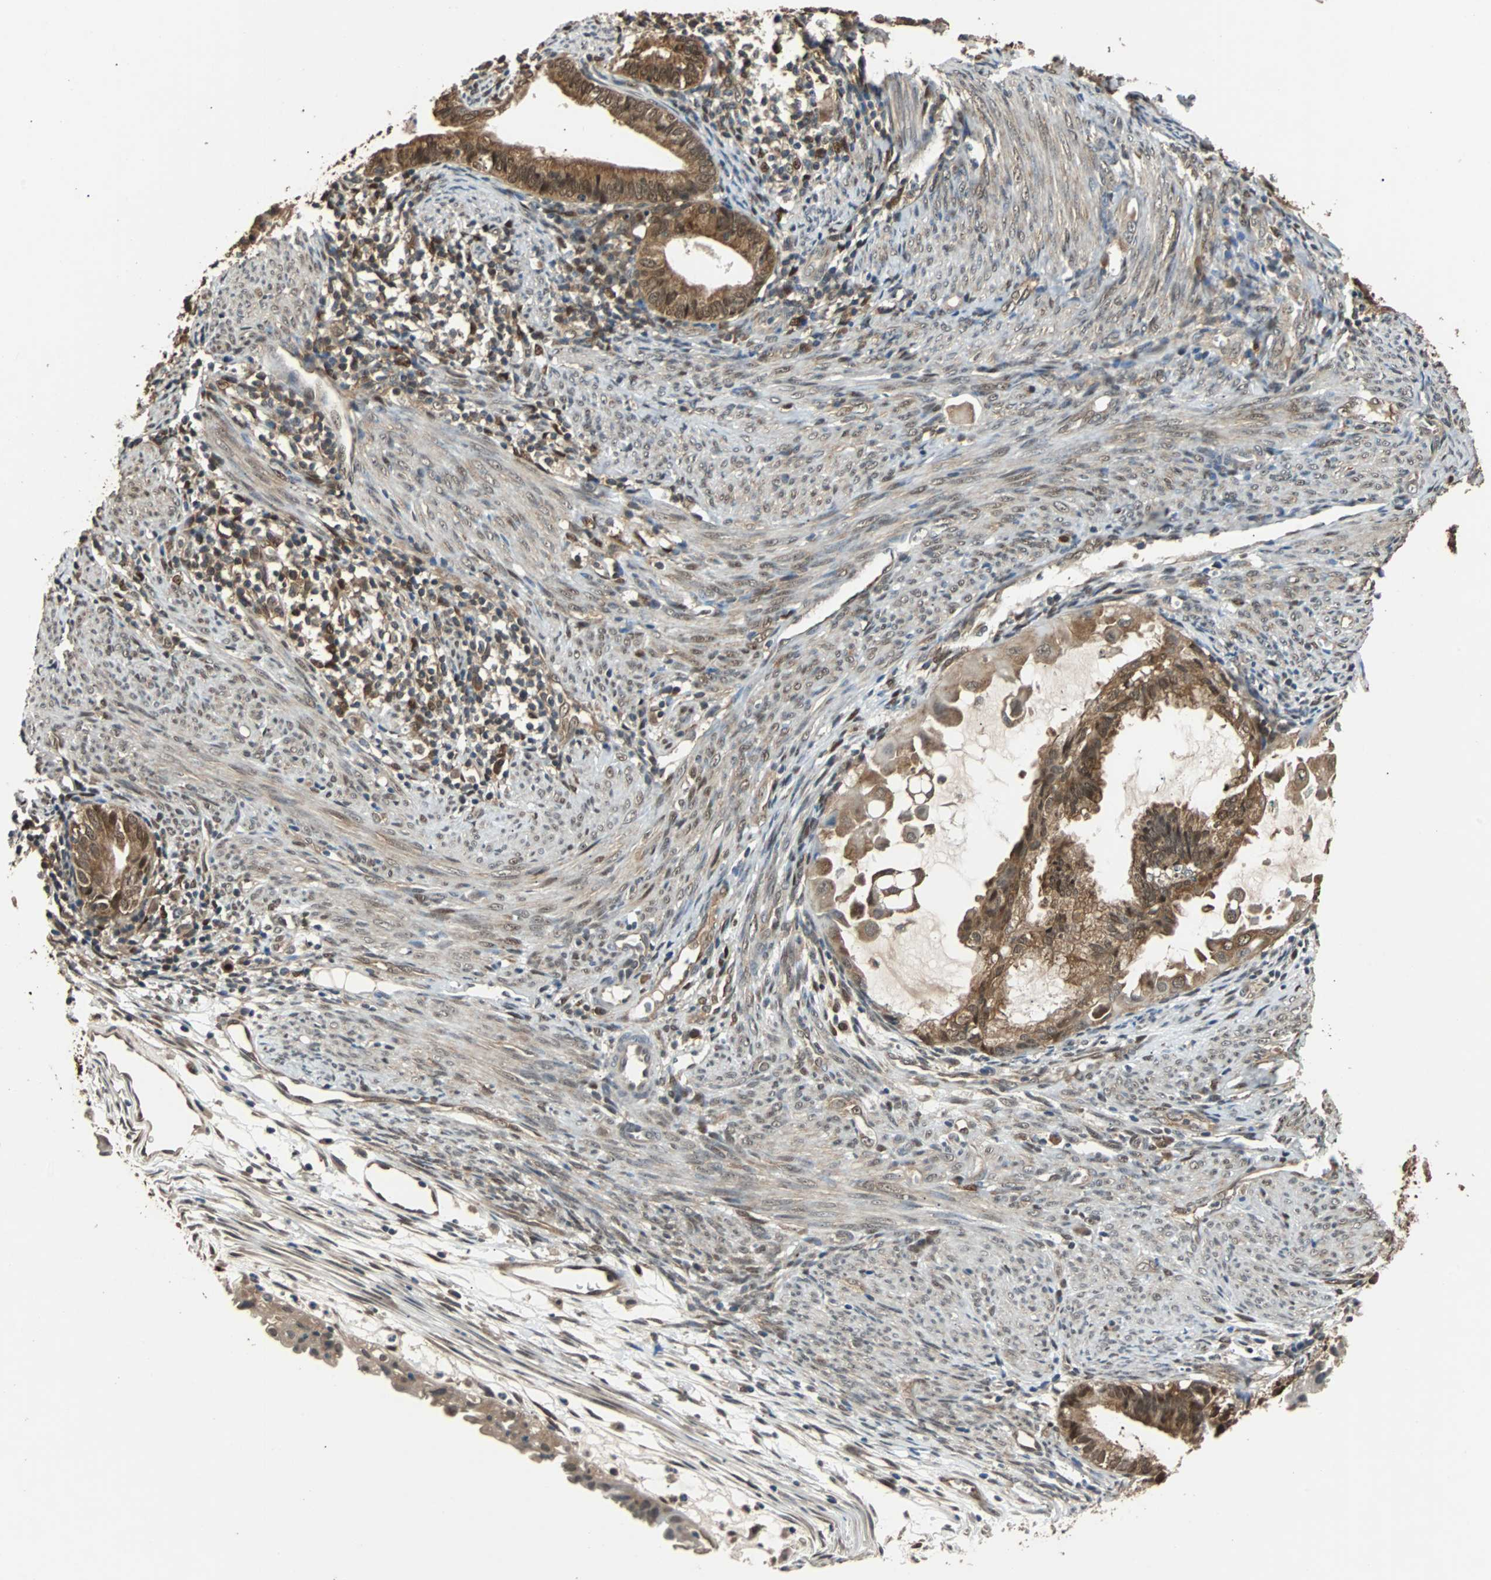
{"staining": {"intensity": "strong", "quantity": ">75%", "location": "cytoplasmic/membranous,nuclear"}, "tissue": "cervical cancer", "cell_type": "Tumor cells", "image_type": "cancer", "snomed": [{"axis": "morphology", "description": "Normal tissue, NOS"}, {"axis": "morphology", "description": "Adenocarcinoma, NOS"}, {"axis": "topography", "description": "Cervix"}, {"axis": "topography", "description": "Endometrium"}], "caption": "DAB immunohistochemical staining of human cervical cancer (adenocarcinoma) exhibits strong cytoplasmic/membranous and nuclear protein positivity in about >75% of tumor cells. The staining is performed using DAB brown chromogen to label protein expression. The nuclei are counter-stained blue using hematoxylin.", "gene": "PRDX6", "patient": {"sex": "female", "age": 86}}